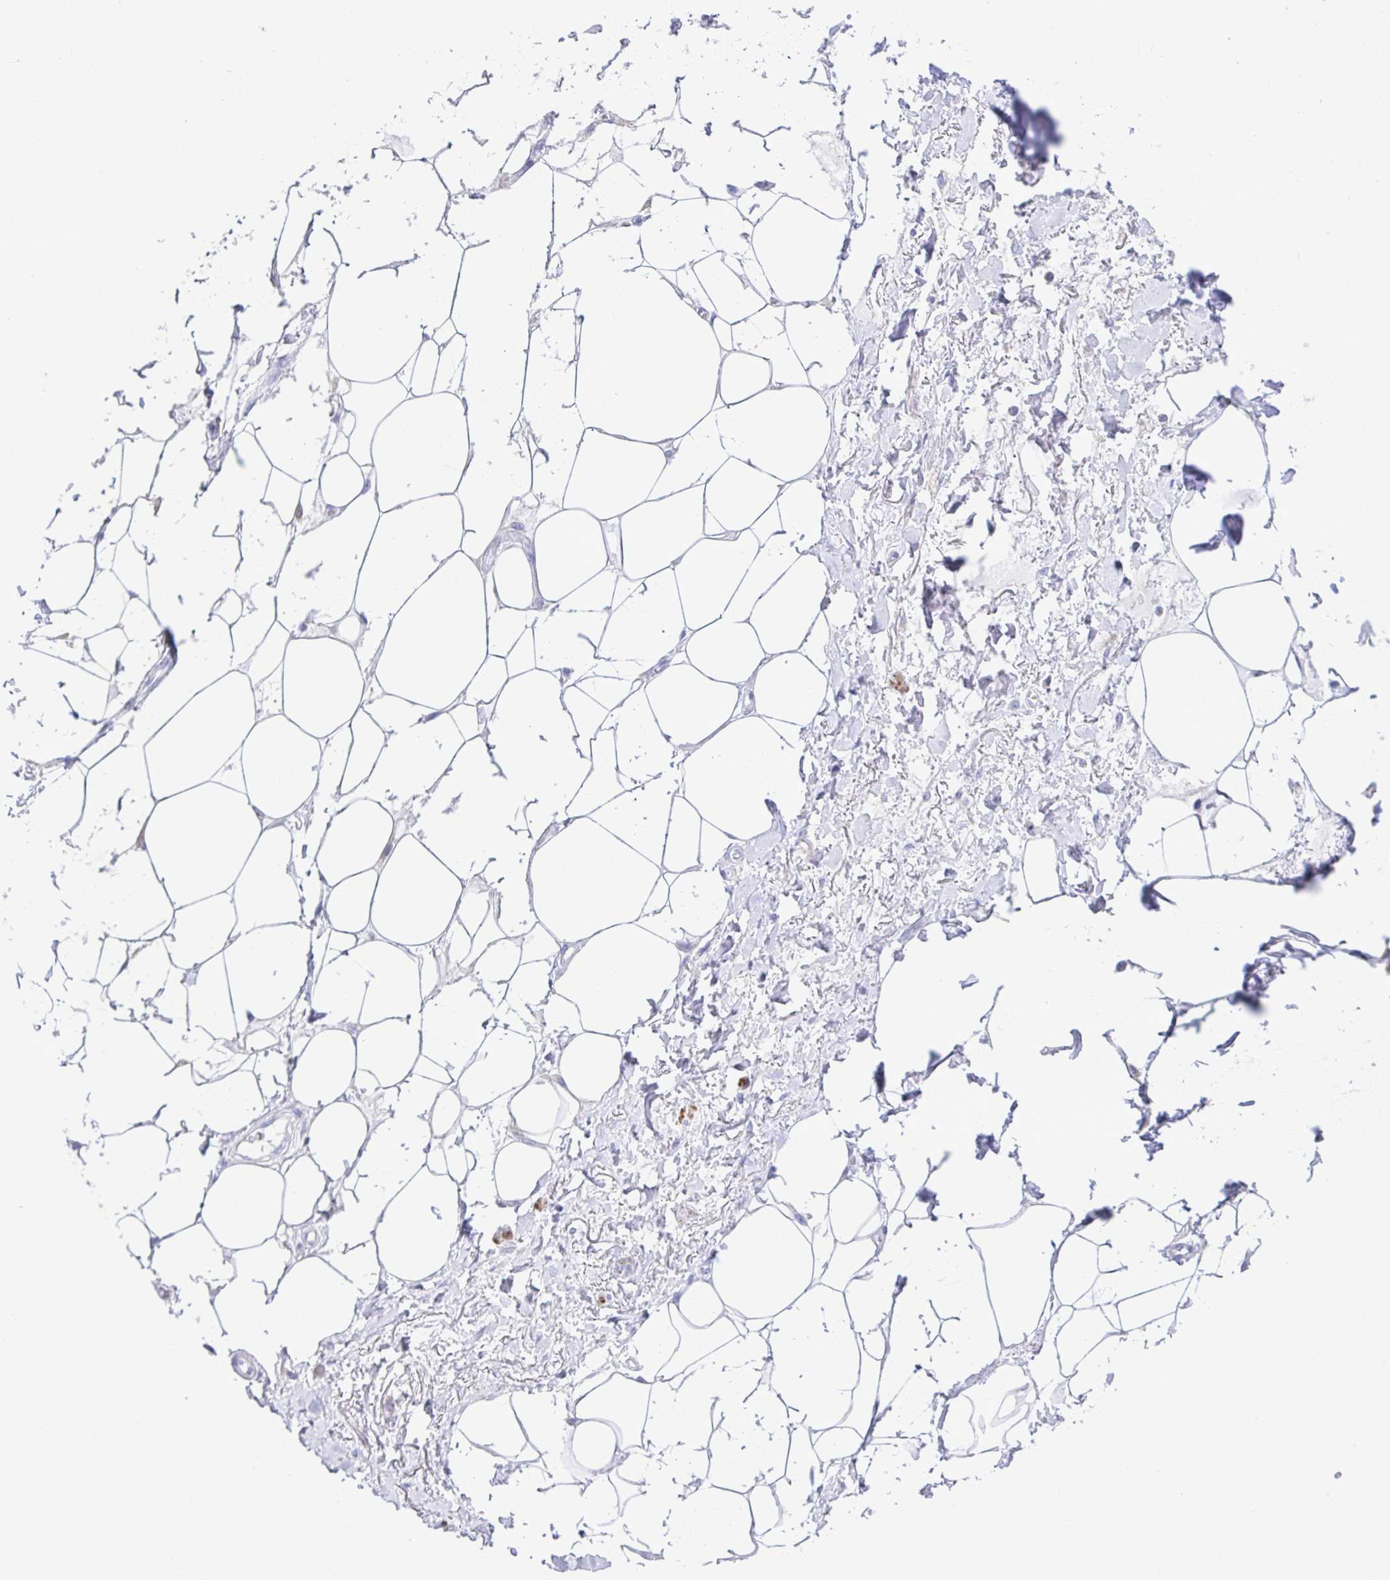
{"staining": {"intensity": "negative", "quantity": "none", "location": "none"}, "tissue": "adipose tissue", "cell_type": "Adipocytes", "image_type": "normal", "snomed": [{"axis": "morphology", "description": "Normal tissue, NOS"}, {"axis": "topography", "description": "Vagina"}, {"axis": "topography", "description": "Peripheral nerve tissue"}], "caption": "IHC of unremarkable human adipose tissue shows no expression in adipocytes.", "gene": "BACE2", "patient": {"sex": "female", "age": 71}}